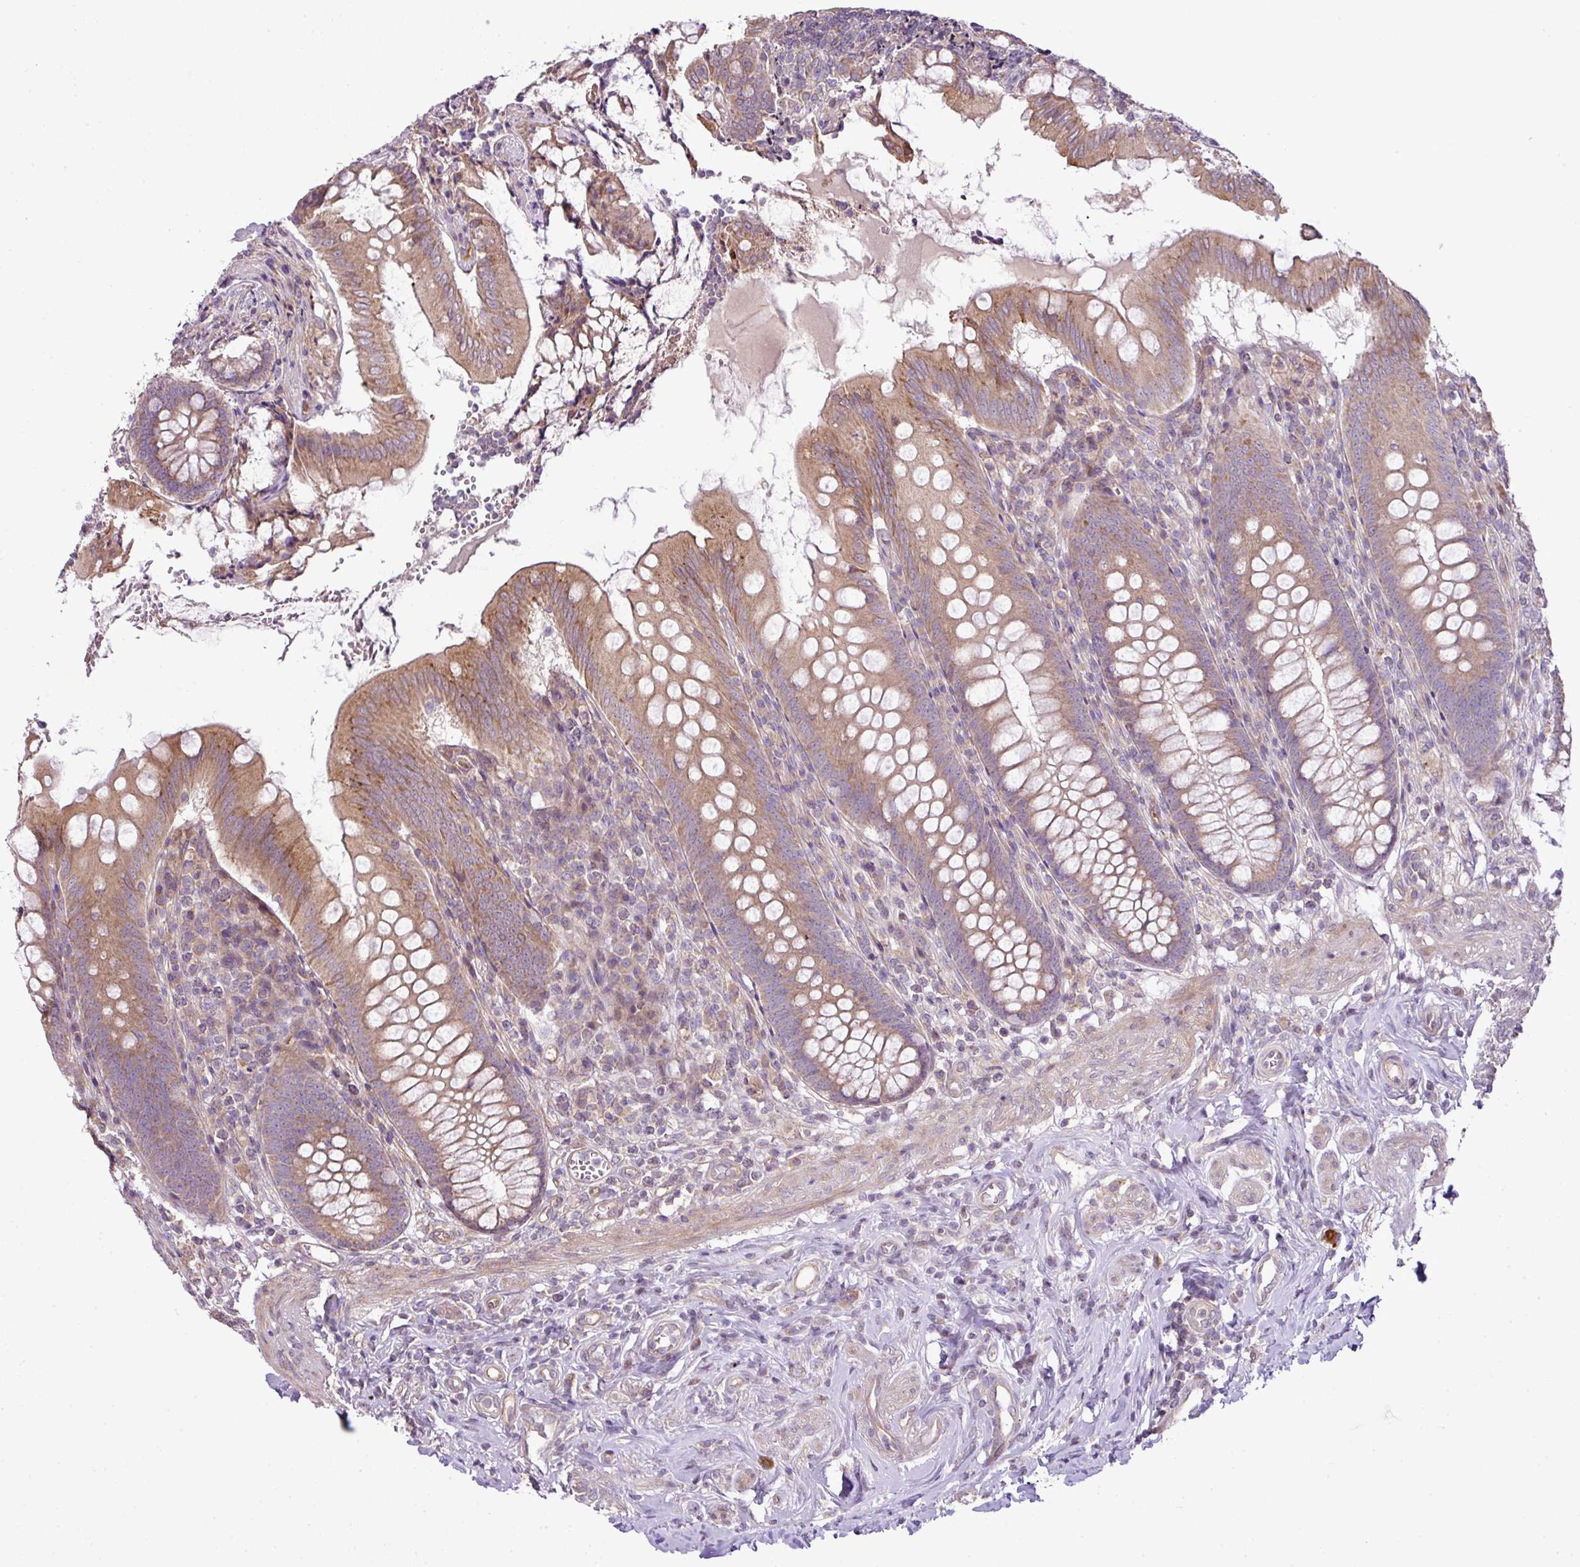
{"staining": {"intensity": "moderate", "quantity": ">75%", "location": "cytoplasmic/membranous"}, "tissue": "appendix", "cell_type": "Glandular cells", "image_type": "normal", "snomed": [{"axis": "morphology", "description": "Normal tissue, NOS"}, {"axis": "topography", "description": "Appendix"}], "caption": "The photomicrograph shows immunohistochemical staining of benign appendix. There is moderate cytoplasmic/membranous staining is seen in approximately >75% of glandular cells.", "gene": "COX18", "patient": {"sex": "female", "age": 51}}